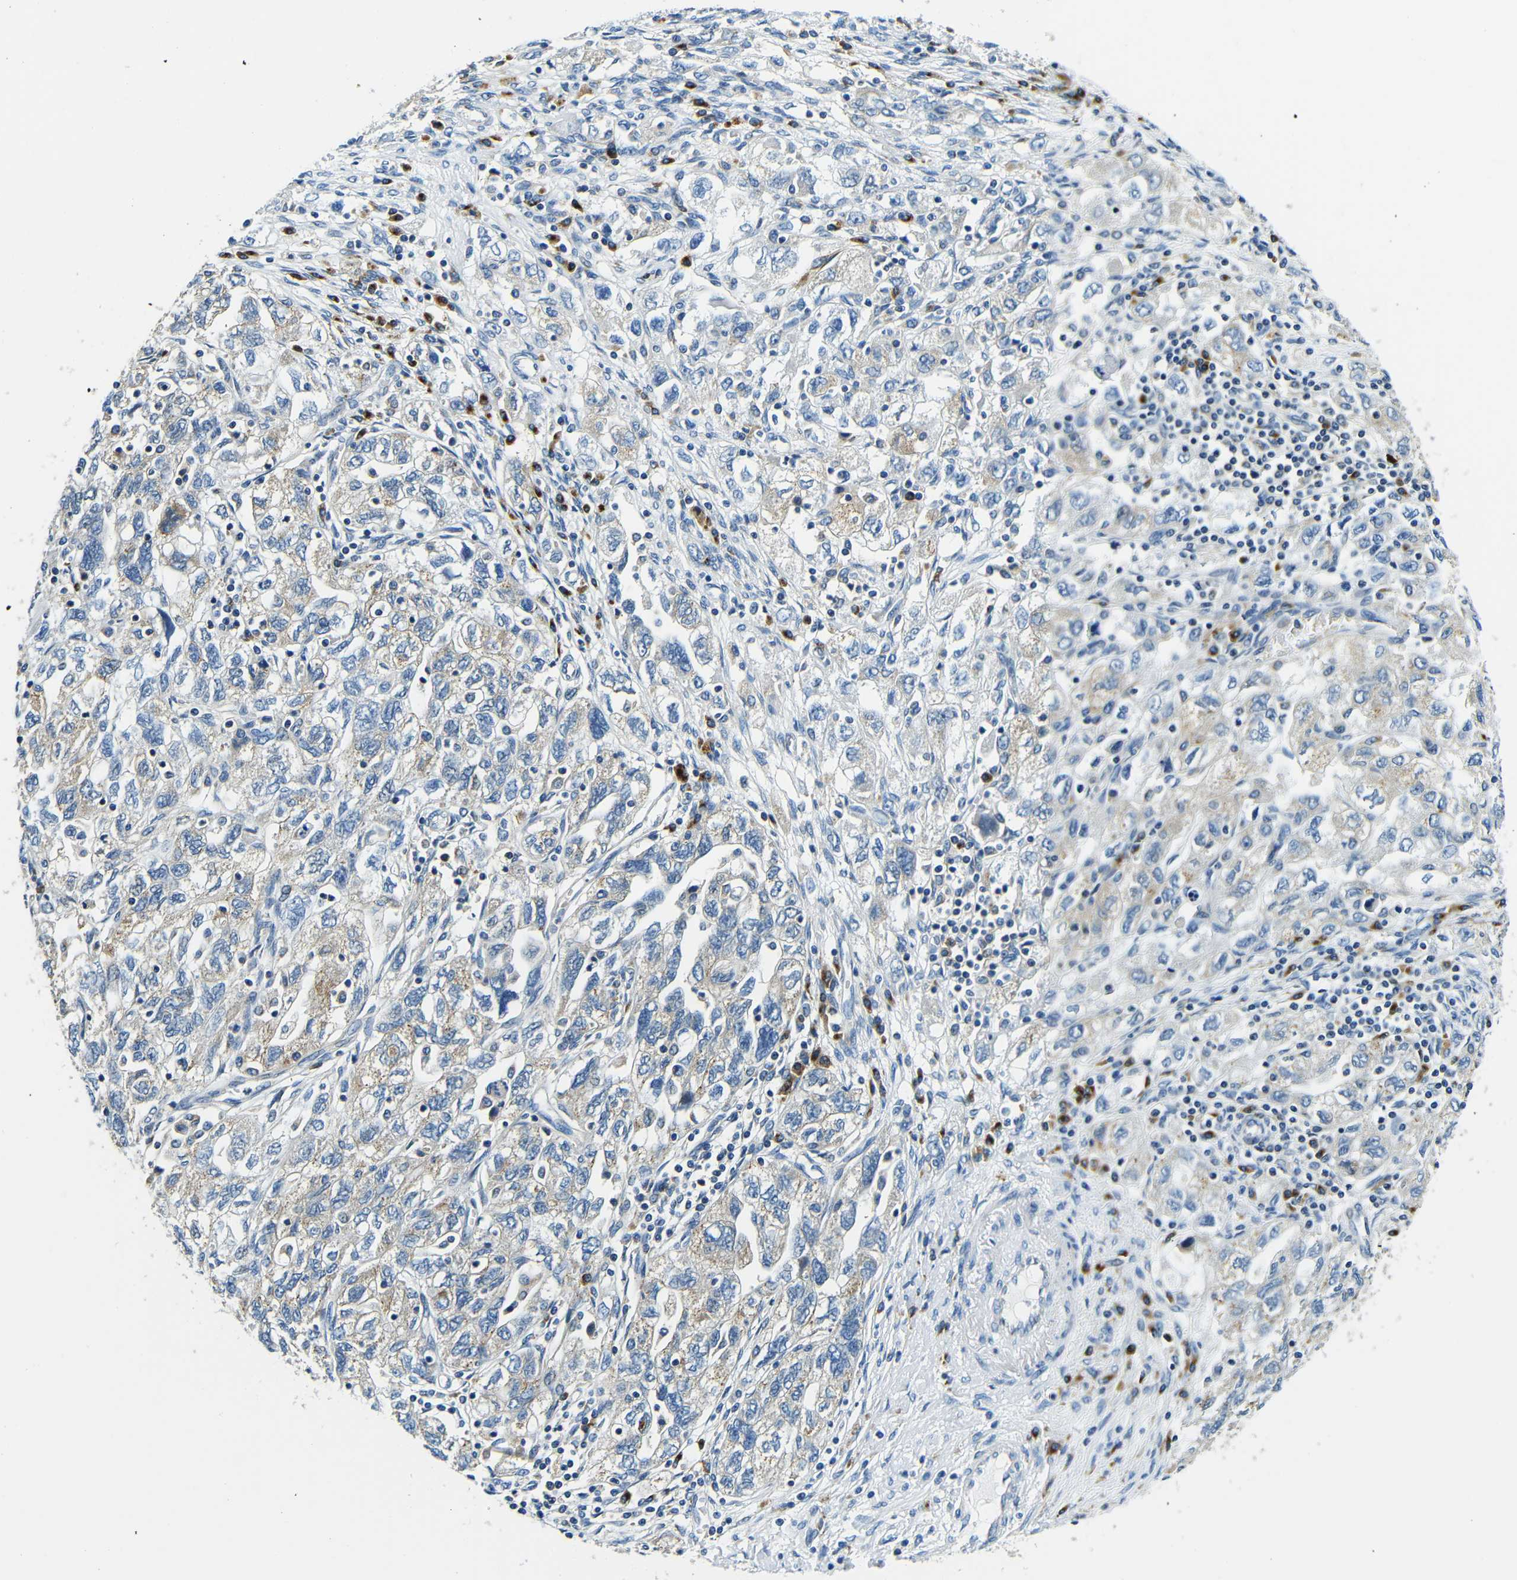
{"staining": {"intensity": "weak", "quantity": "25%-75%", "location": "cytoplasmic/membranous"}, "tissue": "ovarian cancer", "cell_type": "Tumor cells", "image_type": "cancer", "snomed": [{"axis": "morphology", "description": "Carcinoma, NOS"}, {"axis": "morphology", "description": "Cystadenocarcinoma, serous, NOS"}, {"axis": "topography", "description": "Ovary"}], "caption": "The immunohistochemical stain highlights weak cytoplasmic/membranous positivity in tumor cells of ovarian cancer (serous cystadenocarcinoma) tissue.", "gene": "USO1", "patient": {"sex": "female", "age": 69}}